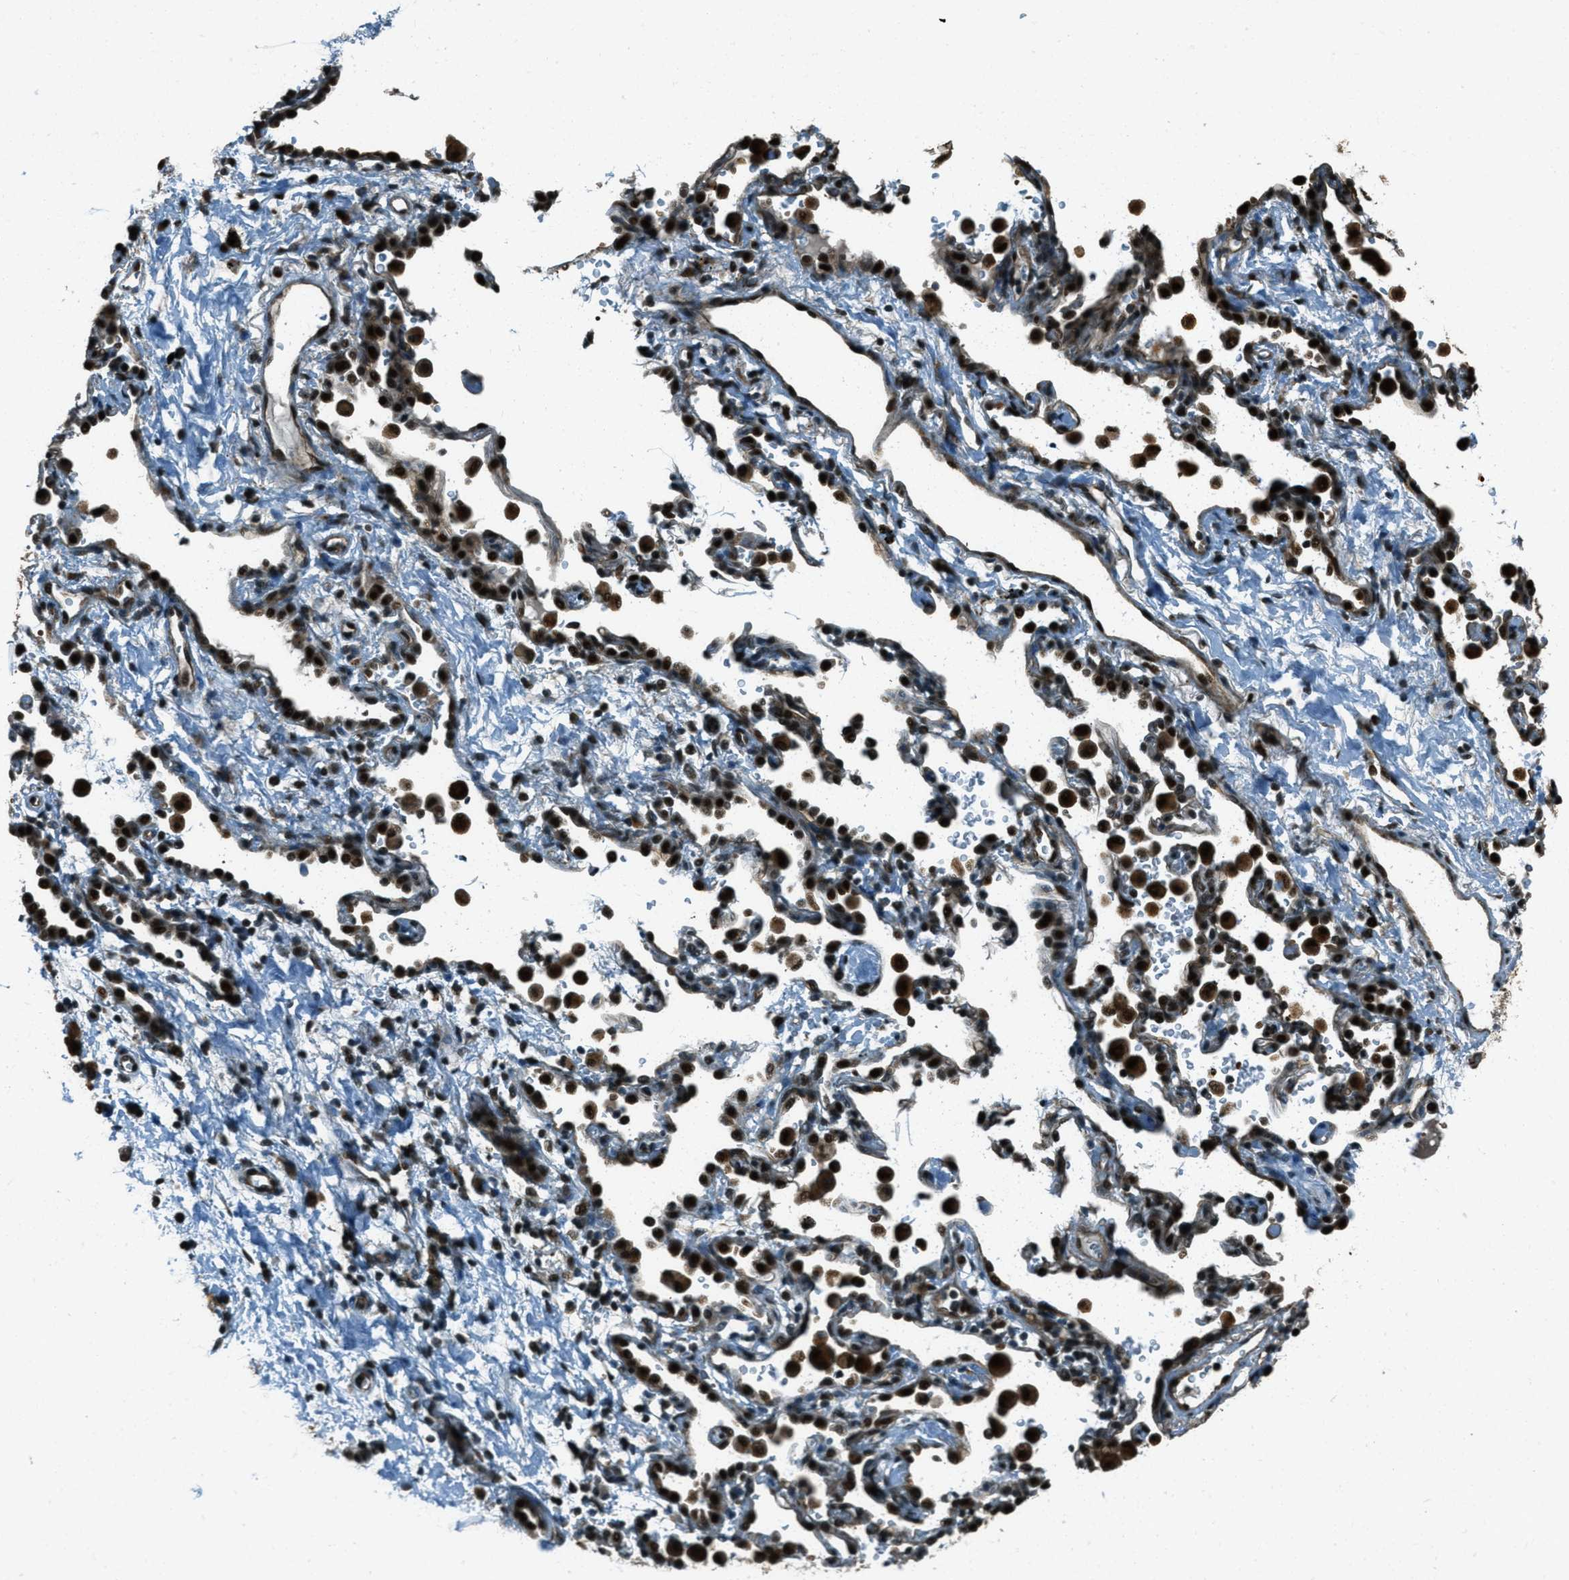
{"staining": {"intensity": "moderate", "quantity": ">75%", "location": "nuclear"}, "tissue": "adipose tissue", "cell_type": "Adipocytes", "image_type": "normal", "snomed": [{"axis": "morphology", "description": "Normal tissue, NOS"}, {"axis": "topography", "description": "Cartilage tissue"}, {"axis": "topography", "description": "Bronchus"}], "caption": "Immunohistochemistry (IHC) photomicrograph of benign human adipose tissue stained for a protein (brown), which demonstrates medium levels of moderate nuclear staining in about >75% of adipocytes.", "gene": "TARDBP", "patient": {"sex": "female", "age": 53}}